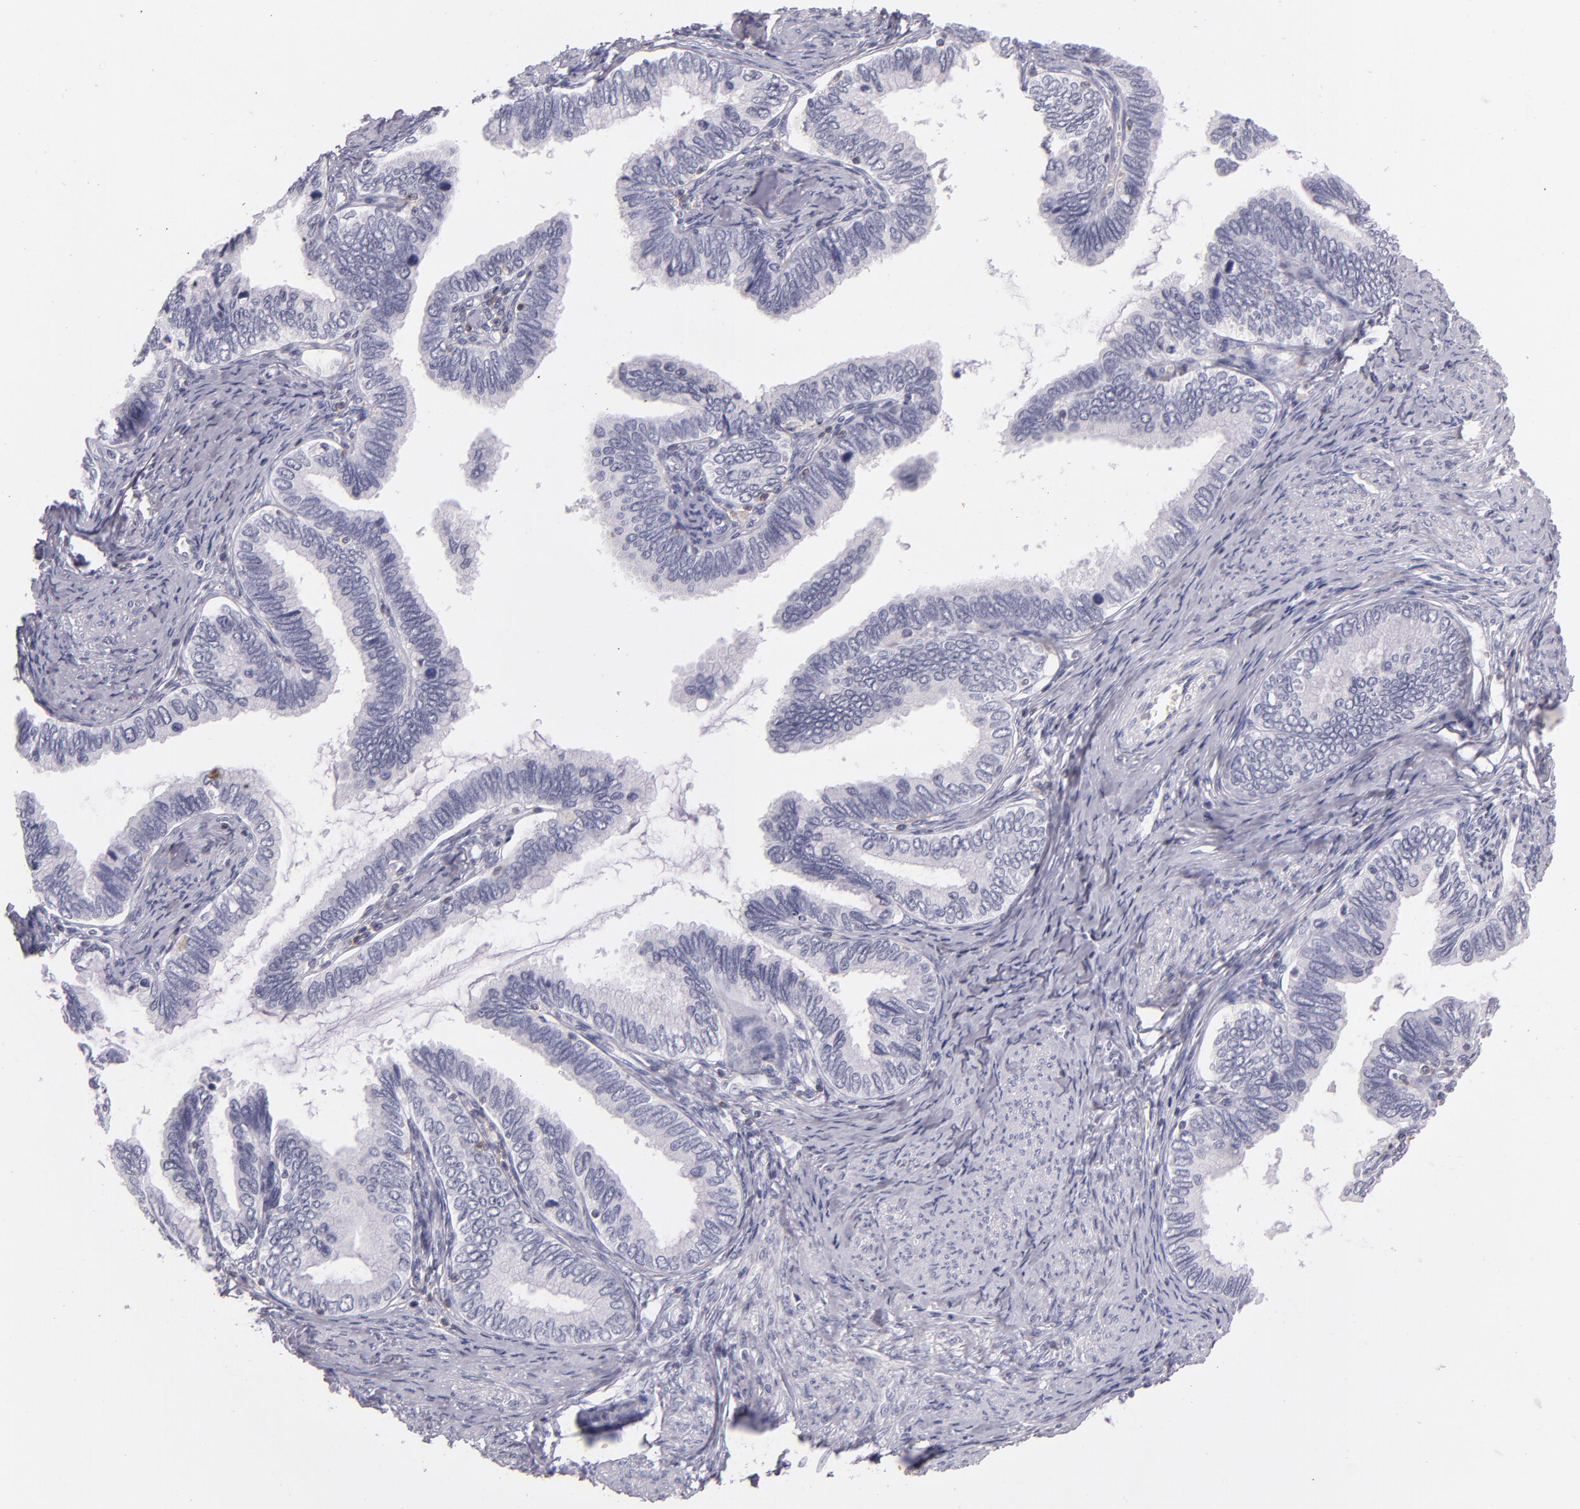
{"staining": {"intensity": "negative", "quantity": "none", "location": "none"}, "tissue": "cervical cancer", "cell_type": "Tumor cells", "image_type": "cancer", "snomed": [{"axis": "morphology", "description": "Adenocarcinoma, NOS"}, {"axis": "topography", "description": "Cervix"}], "caption": "Immunohistochemical staining of cervical adenocarcinoma displays no significant positivity in tumor cells. (DAB (3,3'-diaminobenzidine) immunohistochemistry (IHC), high magnification).", "gene": "CD48", "patient": {"sex": "female", "age": 49}}